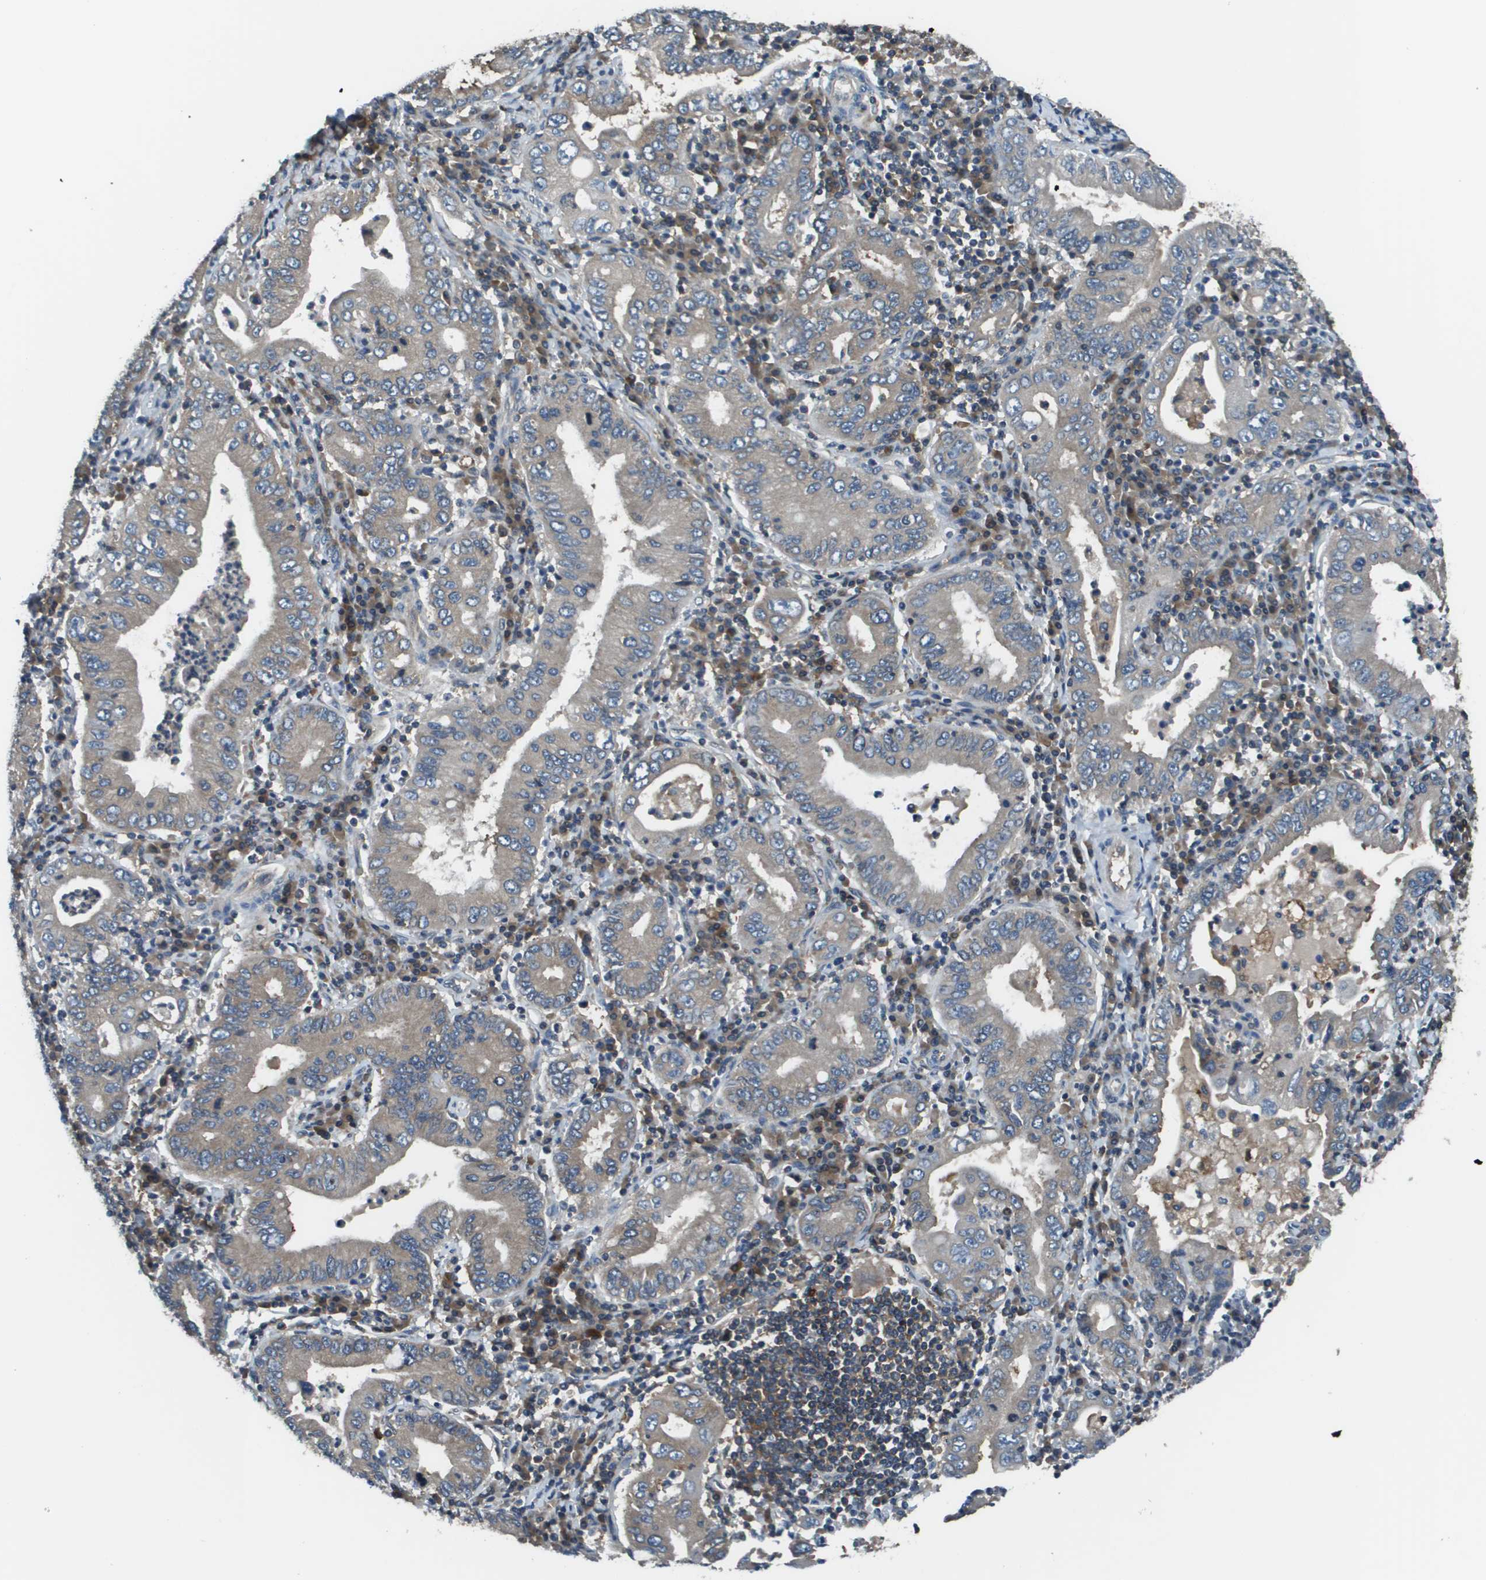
{"staining": {"intensity": "weak", "quantity": "25%-75%", "location": "cytoplasmic/membranous"}, "tissue": "stomach cancer", "cell_type": "Tumor cells", "image_type": "cancer", "snomed": [{"axis": "morphology", "description": "Normal tissue, NOS"}, {"axis": "morphology", "description": "Adenocarcinoma, NOS"}, {"axis": "topography", "description": "Esophagus"}, {"axis": "topography", "description": "Stomach, upper"}, {"axis": "topography", "description": "Peripheral nerve tissue"}], "caption": "Brown immunohistochemical staining in human stomach cancer (adenocarcinoma) demonstrates weak cytoplasmic/membranous expression in approximately 25%-75% of tumor cells.", "gene": "EIF3B", "patient": {"sex": "male", "age": 62}}